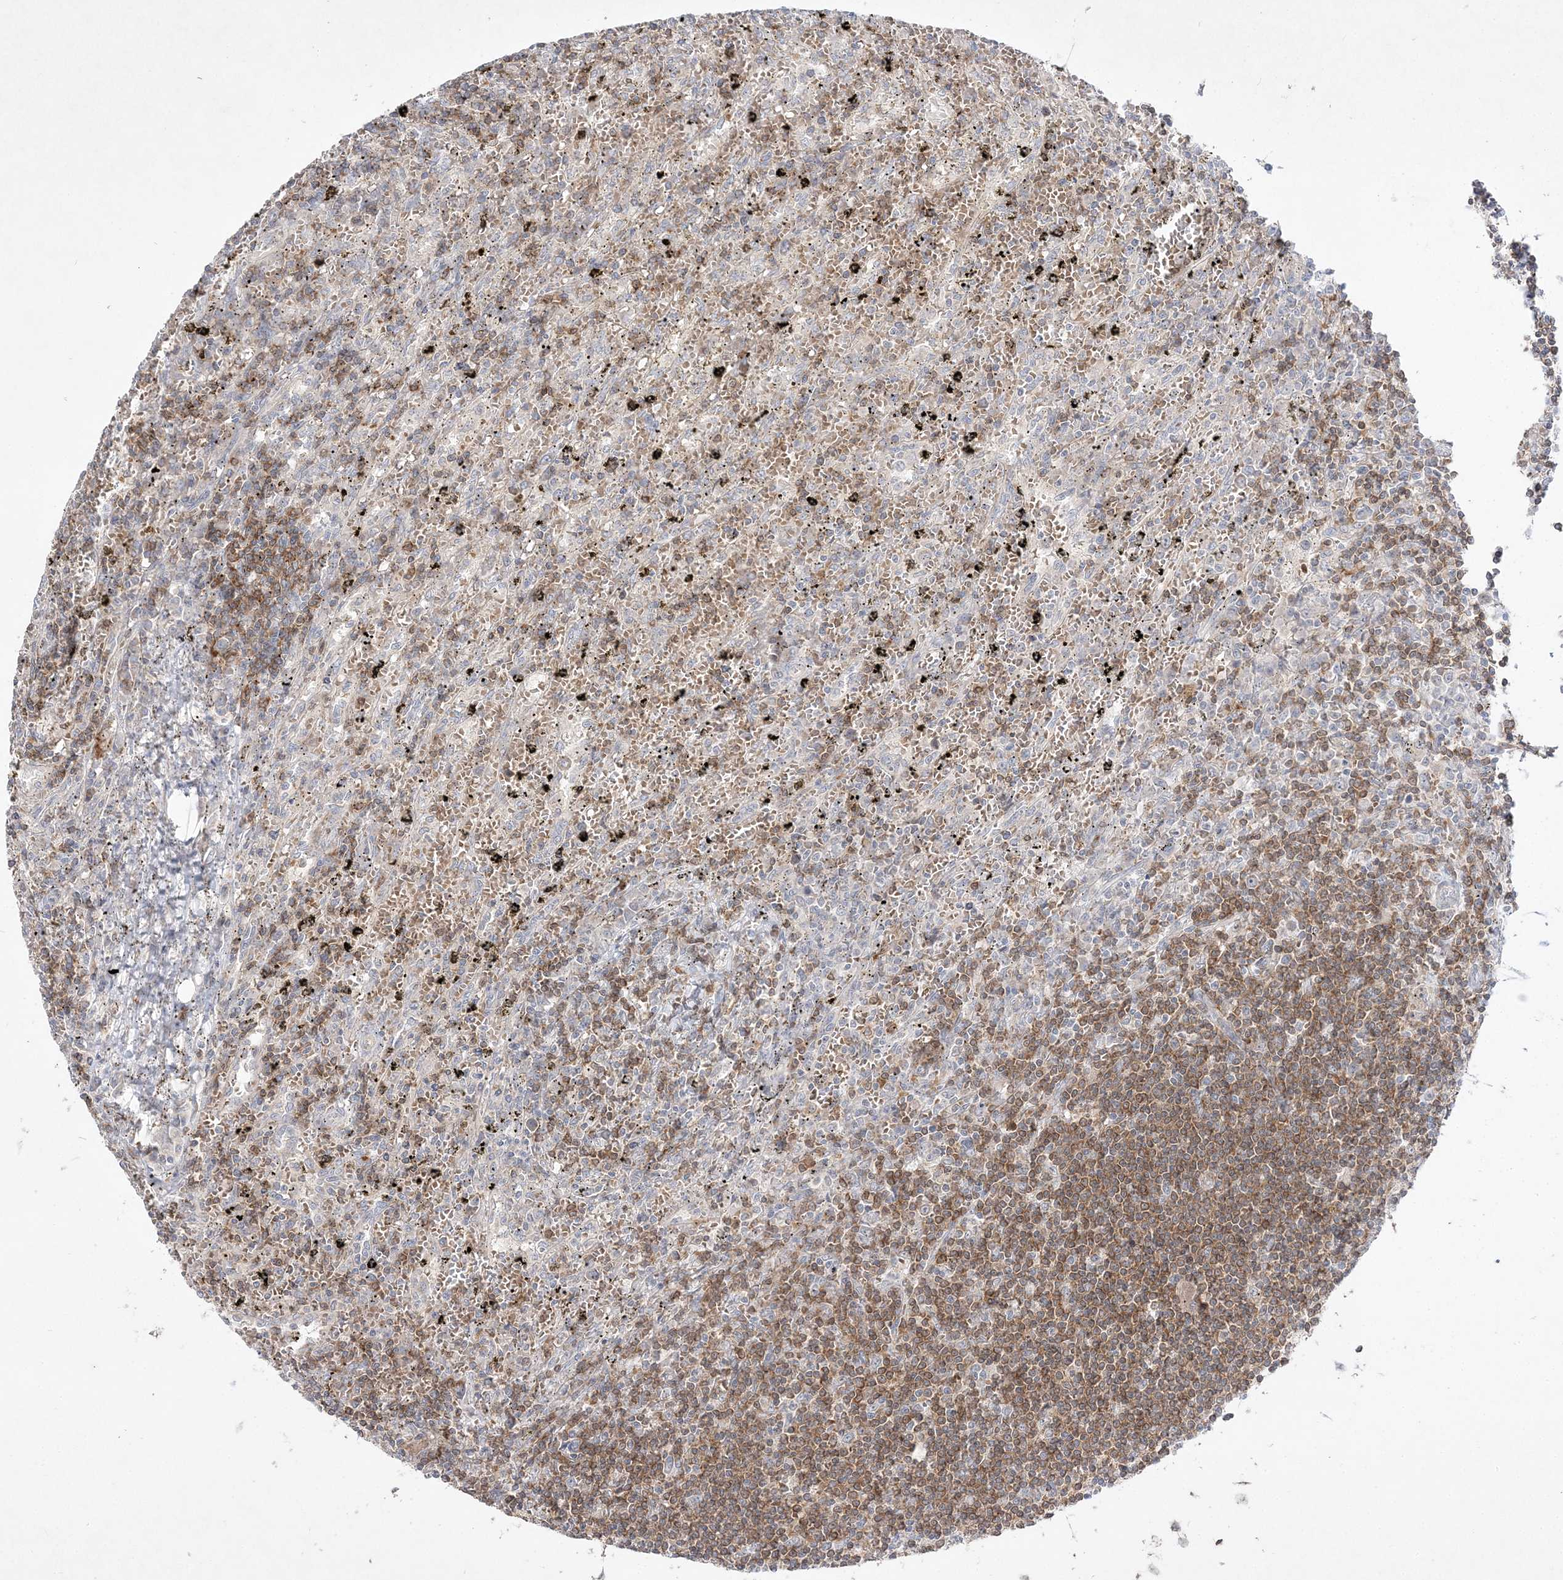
{"staining": {"intensity": "moderate", "quantity": ">75%", "location": "cytoplasmic/membranous"}, "tissue": "lymphoma", "cell_type": "Tumor cells", "image_type": "cancer", "snomed": [{"axis": "morphology", "description": "Malignant lymphoma, non-Hodgkin's type, Low grade"}, {"axis": "topography", "description": "Spleen"}], "caption": "This is an image of immunohistochemistry (IHC) staining of lymphoma, which shows moderate positivity in the cytoplasmic/membranous of tumor cells.", "gene": "CLNK", "patient": {"sex": "male", "age": 76}}